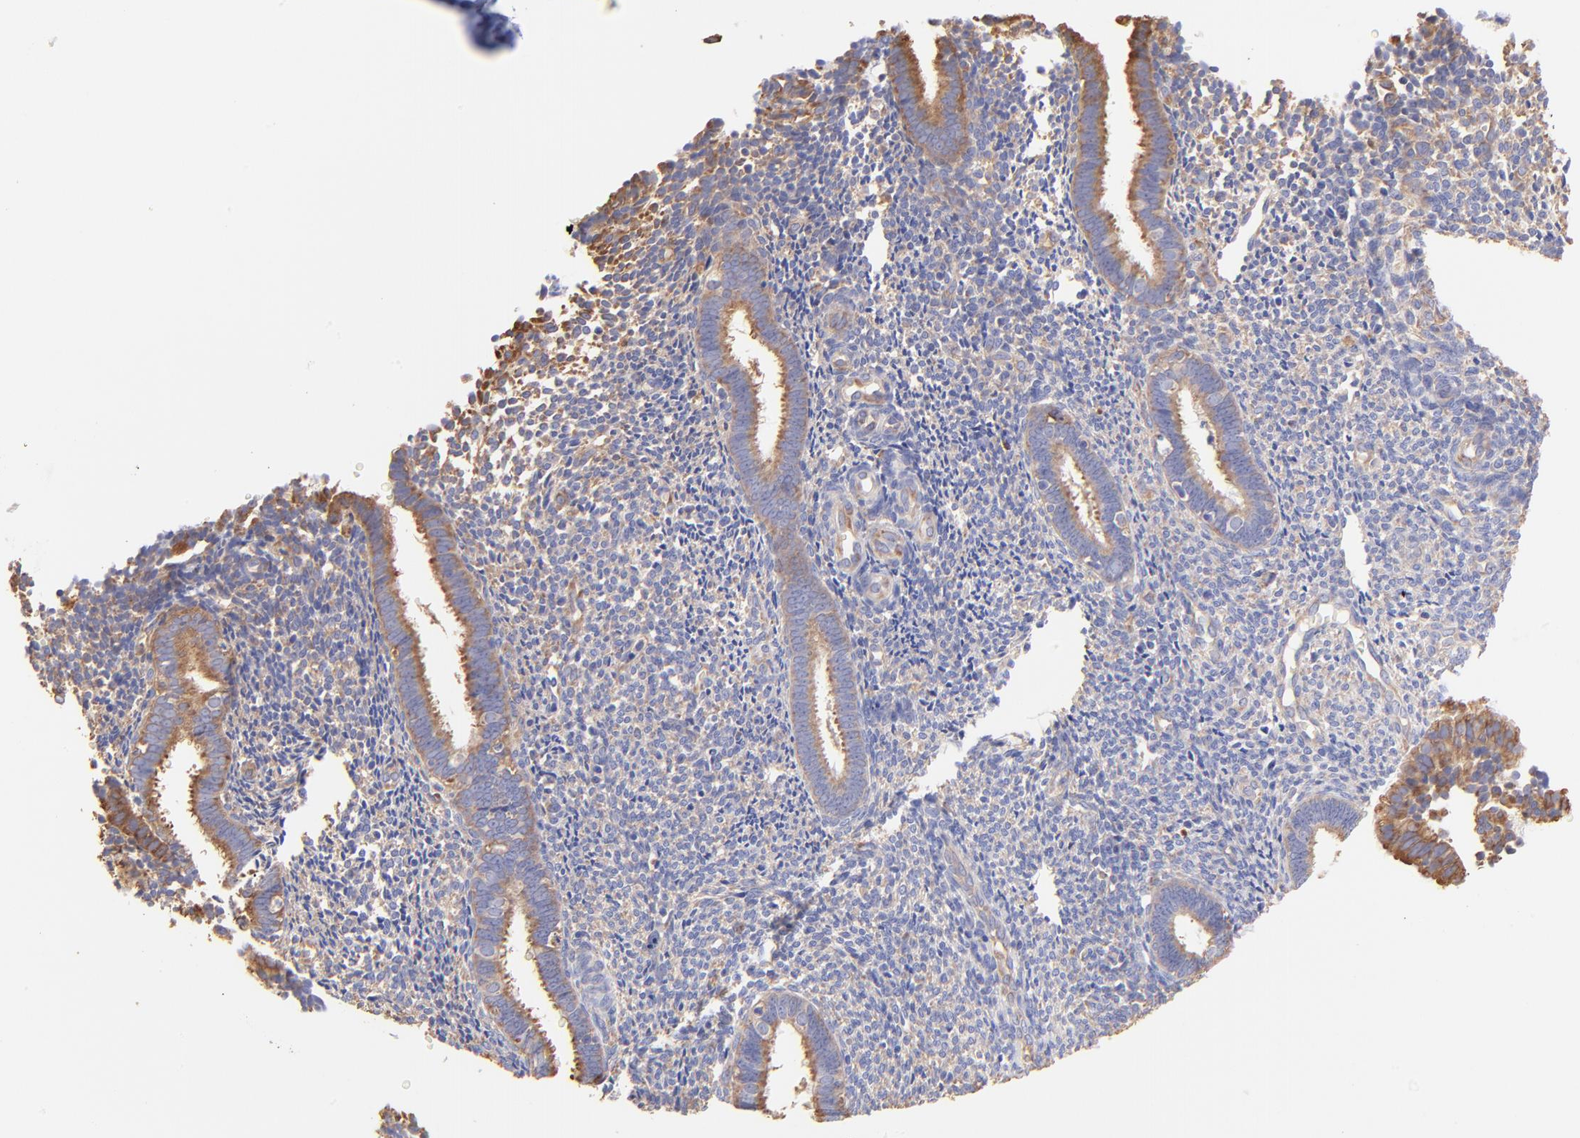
{"staining": {"intensity": "weak", "quantity": "25%-75%", "location": "cytoplasmic/membranous"}, "tissue": "endometrium", "cell_type": "Cells in endometrial stroma", "image_type": "normal", "snomed": [{"axis": "morphology", "description": "Normal tissue, NOS"}, {"axis": "topography", "description": "Endometrium"}], "caption": "Benign endometrium demonstrates weak cytoplasmic/membranous expression in about 25%-75% of cells in endometrial stroma.", "gene": "RPL30", "patient": {"sex": "female", "age": 27}}